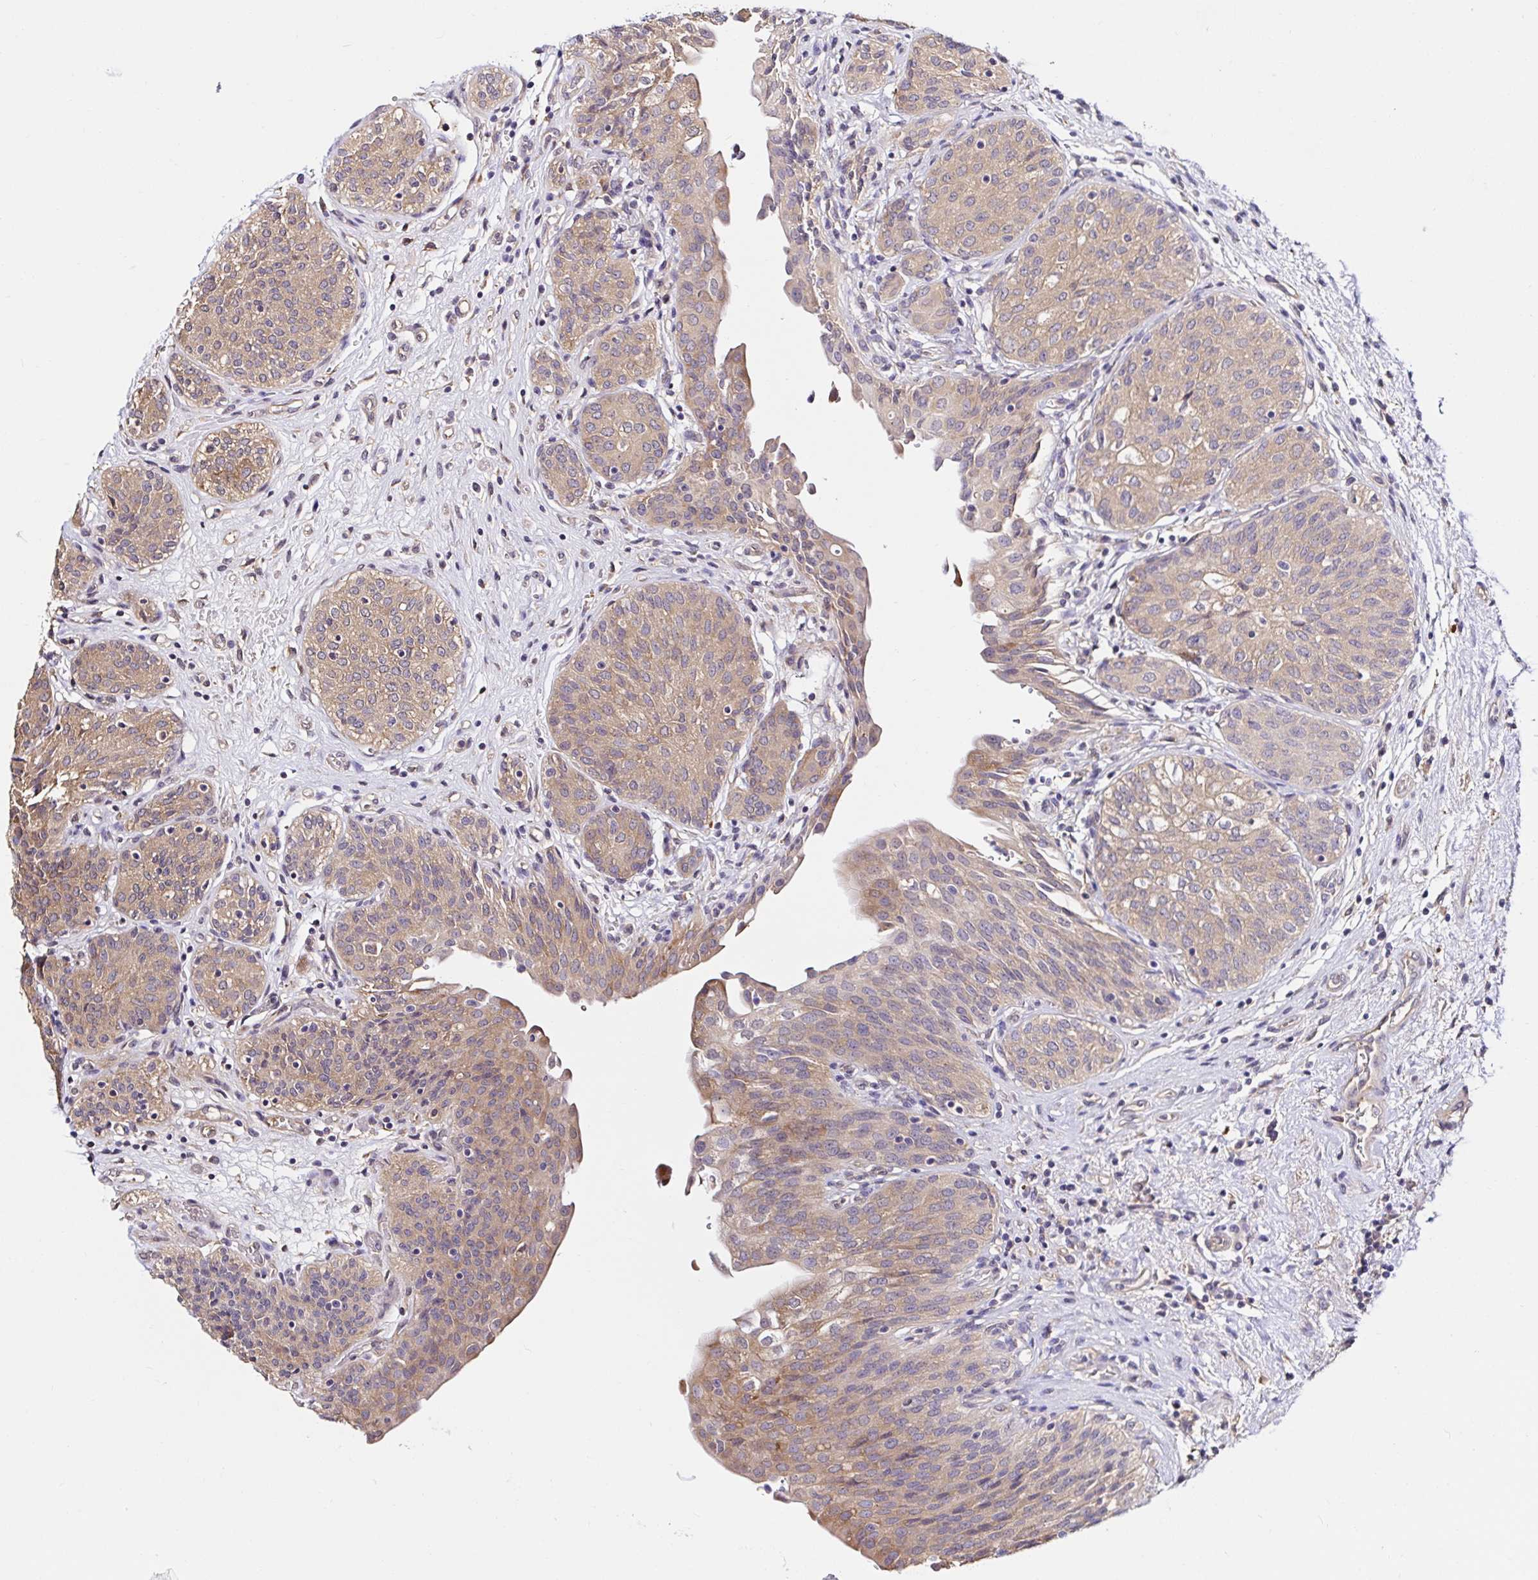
{"staining": {"intensity": "moderate", "quantity": ">75%", "location": "cytoplasmic/membranous"}, "tissue": "urinary bladder", "cell_type": "Urothelial cells", "image_type": "normal", "snomed": [{"axis": "morphology", "description": "Normal tissue, NOS"}, {"axis": "topography", "description": "Urinary bladder"}], "caption": "Immunohistochemical staining of benign human urinary bladder shows >75% levels of moderate cytoplasmic/membranous protein expression in approximately >75% of urothelial cells. The staining was performed using DAB (3,3'-diaminobenzidine), with brown indicating positive protein expression. Nuclei are stained blue with hematoxylin.", "gene": "RSRP1", "patient": {"sex": "male", "age": 68}}